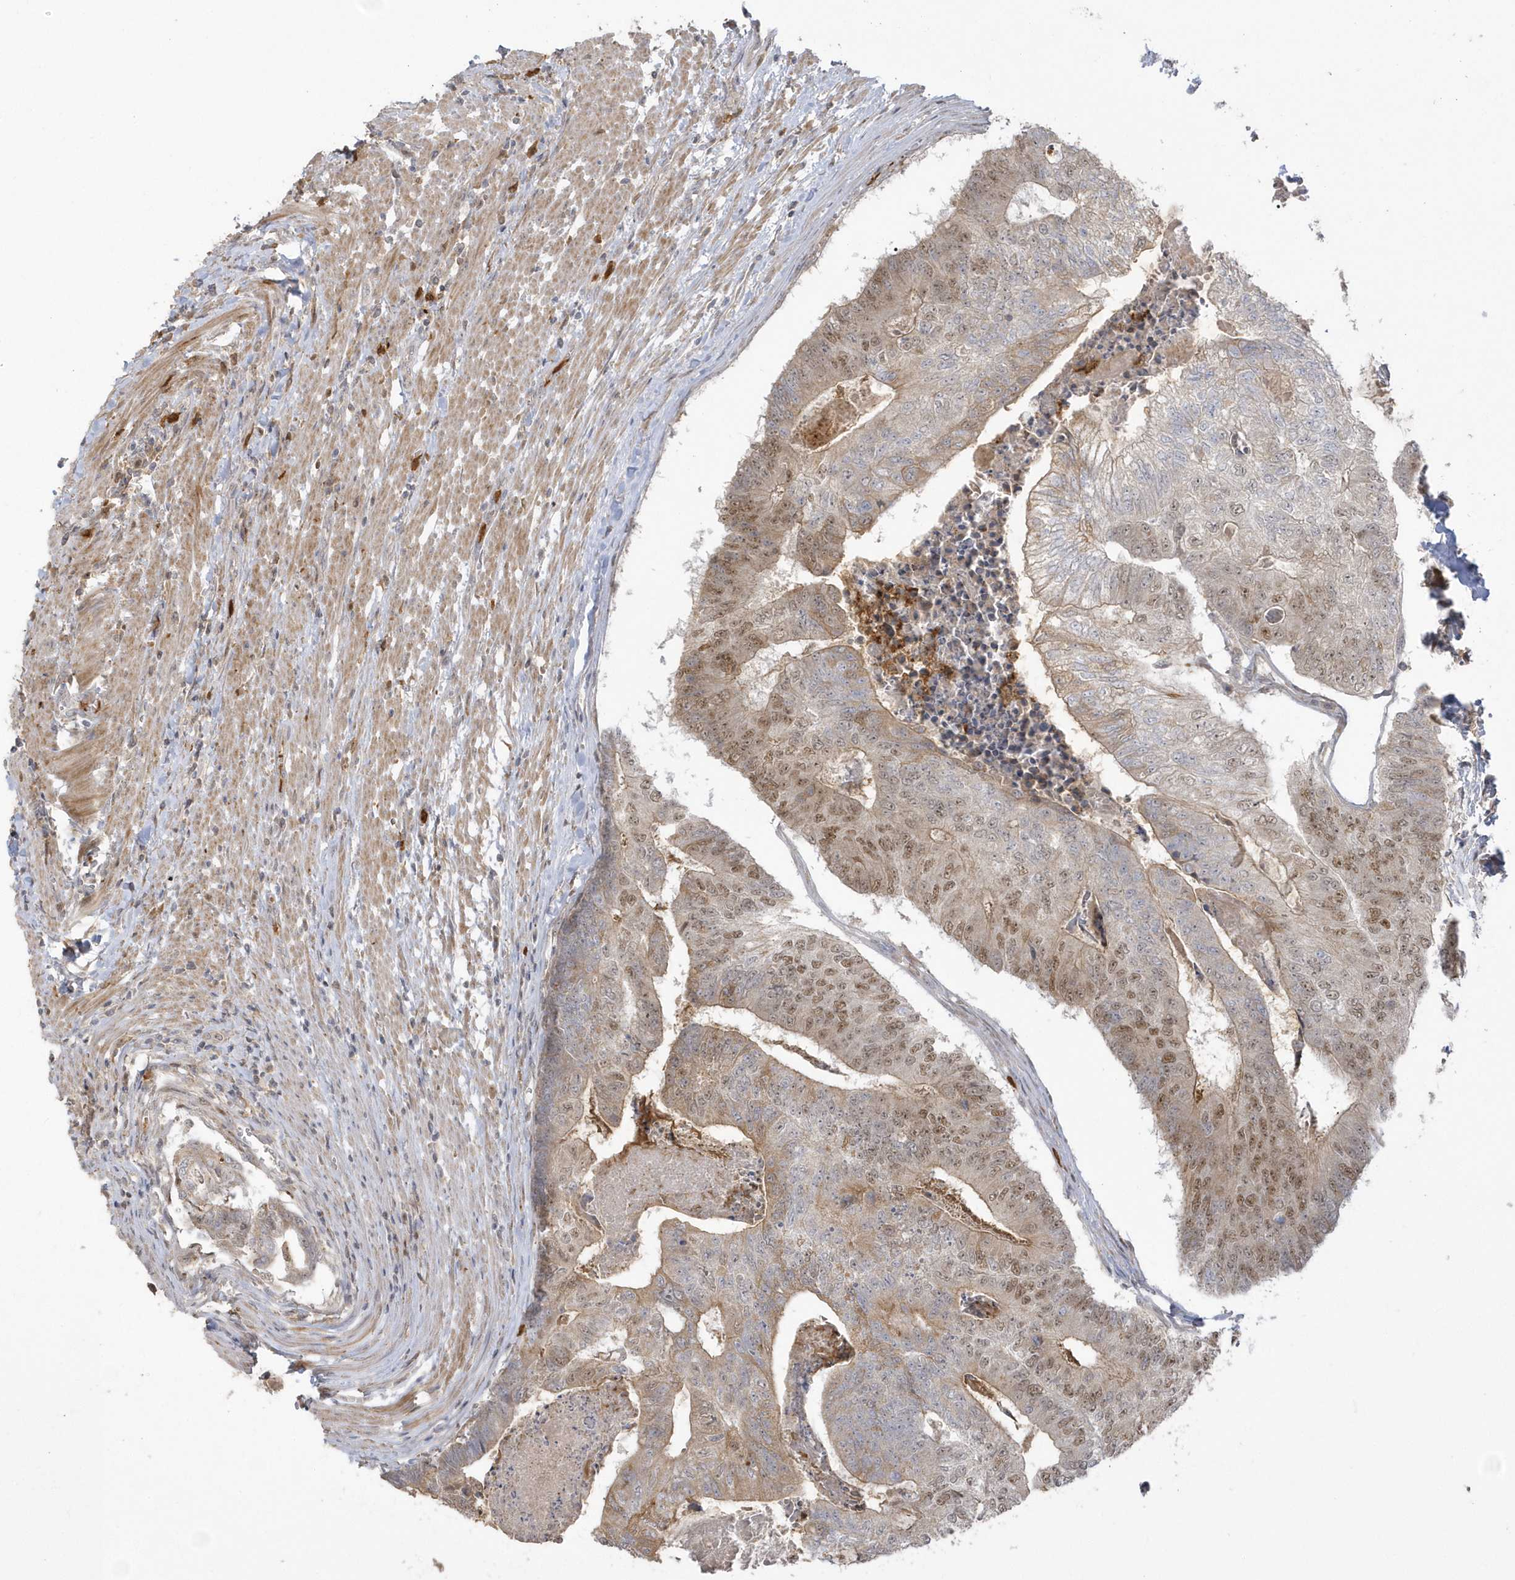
{"staining": {"intensity": "moderate", "quantity": ">75%", "location": "cytoplasmic/membranous,nuclear"}, "tissue": "colorectal cancer", "cell_type": "Tumor cells", "image_type": "cancer", "snomed": [{"axis": "morphology", "description": "Adenocarcinoma, NOS"}, {"axis": "topography", "description": "Colon"}], "caption": "IHC of colorectal cancer (adenocarcinoma) shows medium levels of moderate cytoplasmic/membranous and nuclear expression in approximately >75% of tumor cells. (DAB (3,3'-diaminobenzidine) IHC with brightfield microscopy, high magnification).", "gene": "NAF1", "patient": {"sex": "female", "age": 67}}